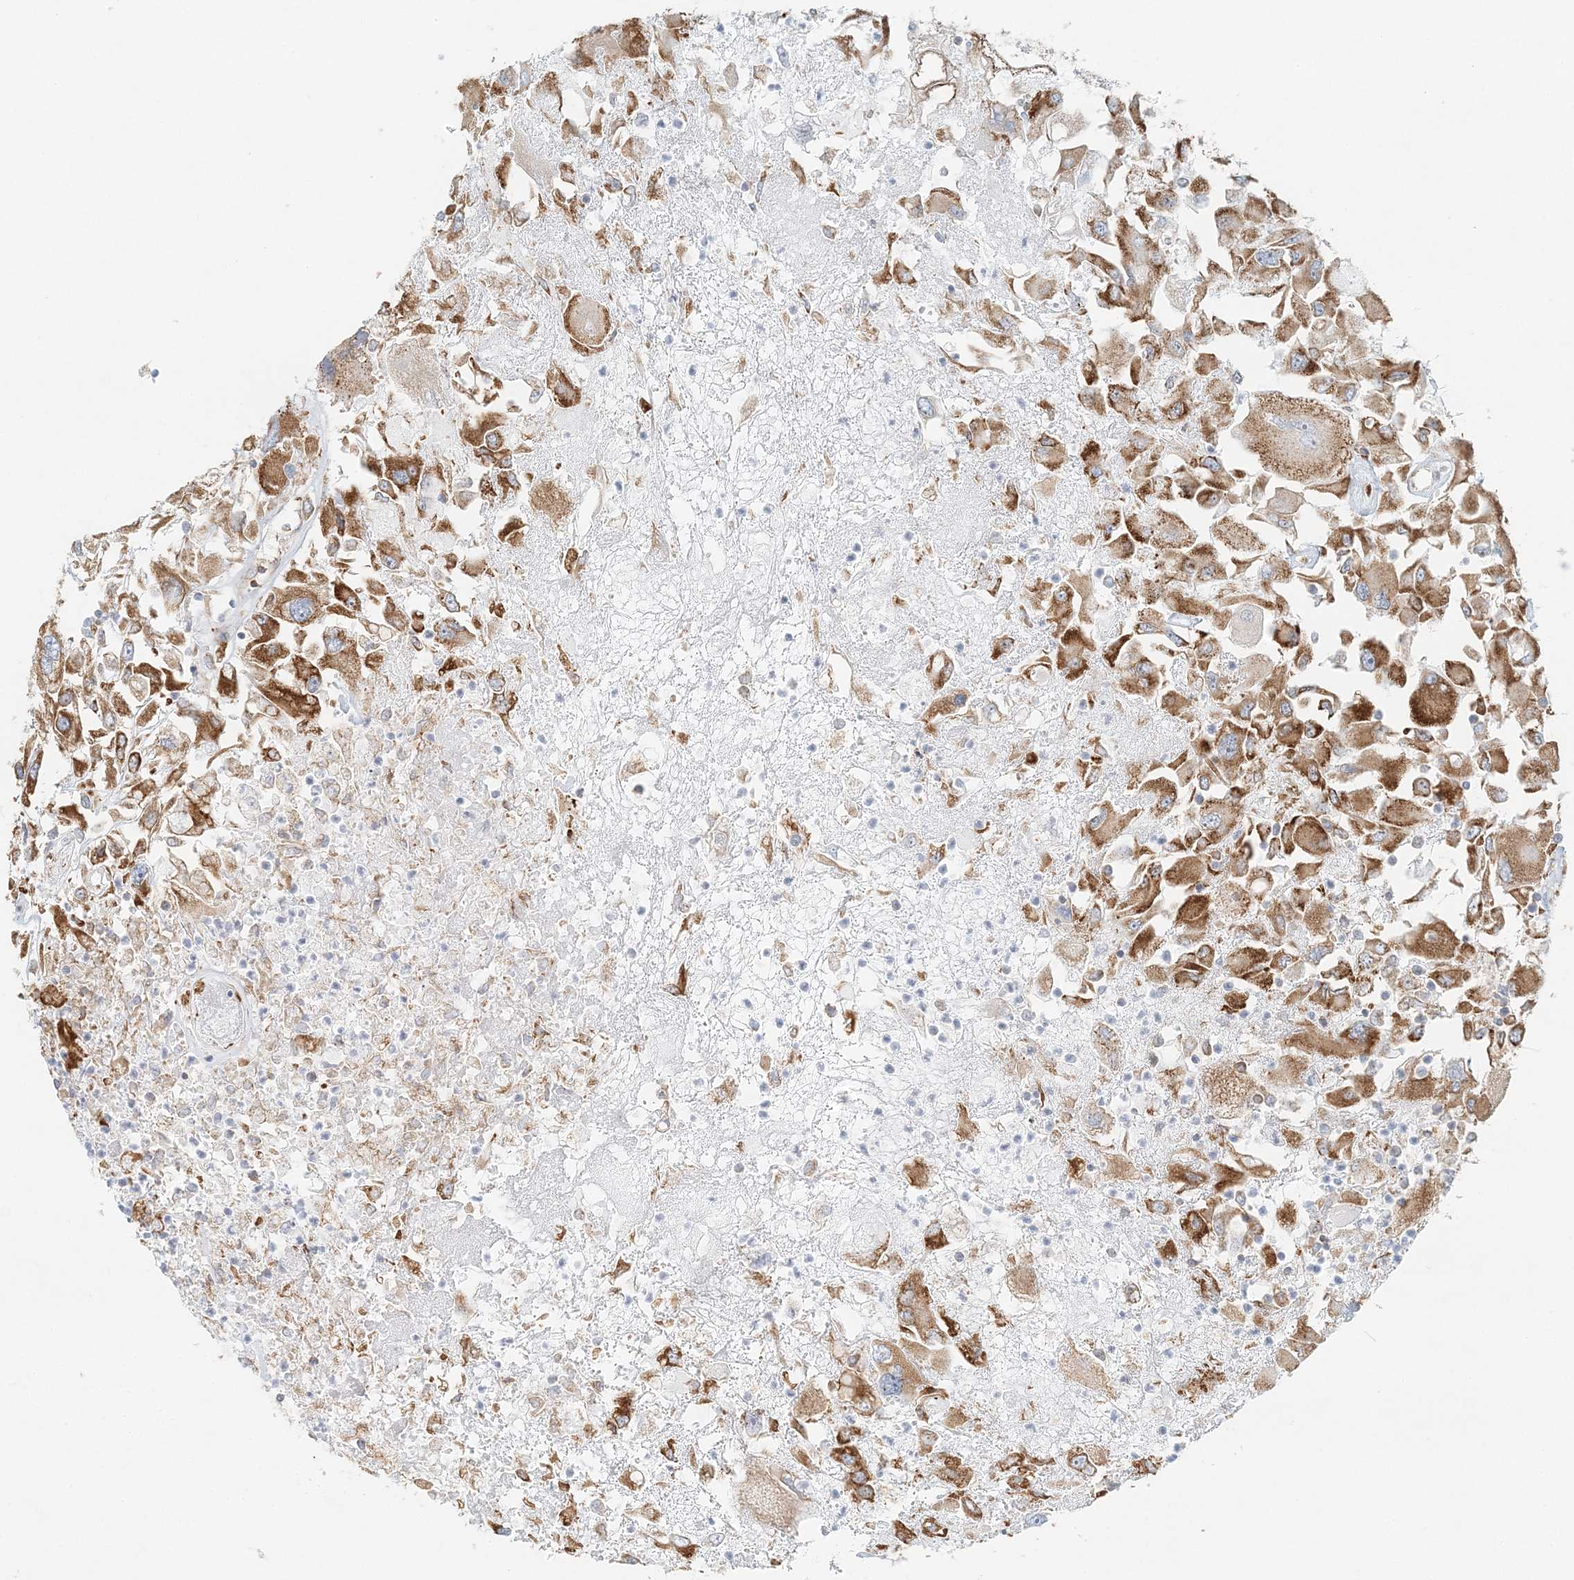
{"staining": {"intensity": "strong", "quantity": ">75%", "location": "cytoplasmic/membranous"}, "tissue": "renal cancer", "cell_type": "Tumor cells", "image_type": "cancer", "snomed": [{"axis": "morphology", "description": "Adenocarcinoma, NOS"}, {"axis": "topography", "description": "Kidney"}], "caption": "Immunohistochemical staining of human adenocarcinoma (renal) demonstrates high levels of strong cytoplasmic/membranous protein staining in about >75% of tumor cells. The protein of interest is stained brown, and the nuclei are stained in blue (DAB IHC with brightfield microscopy, high magnification).", "gene": "STK11IP", "patient": {"sex": "female", "age": 52}}